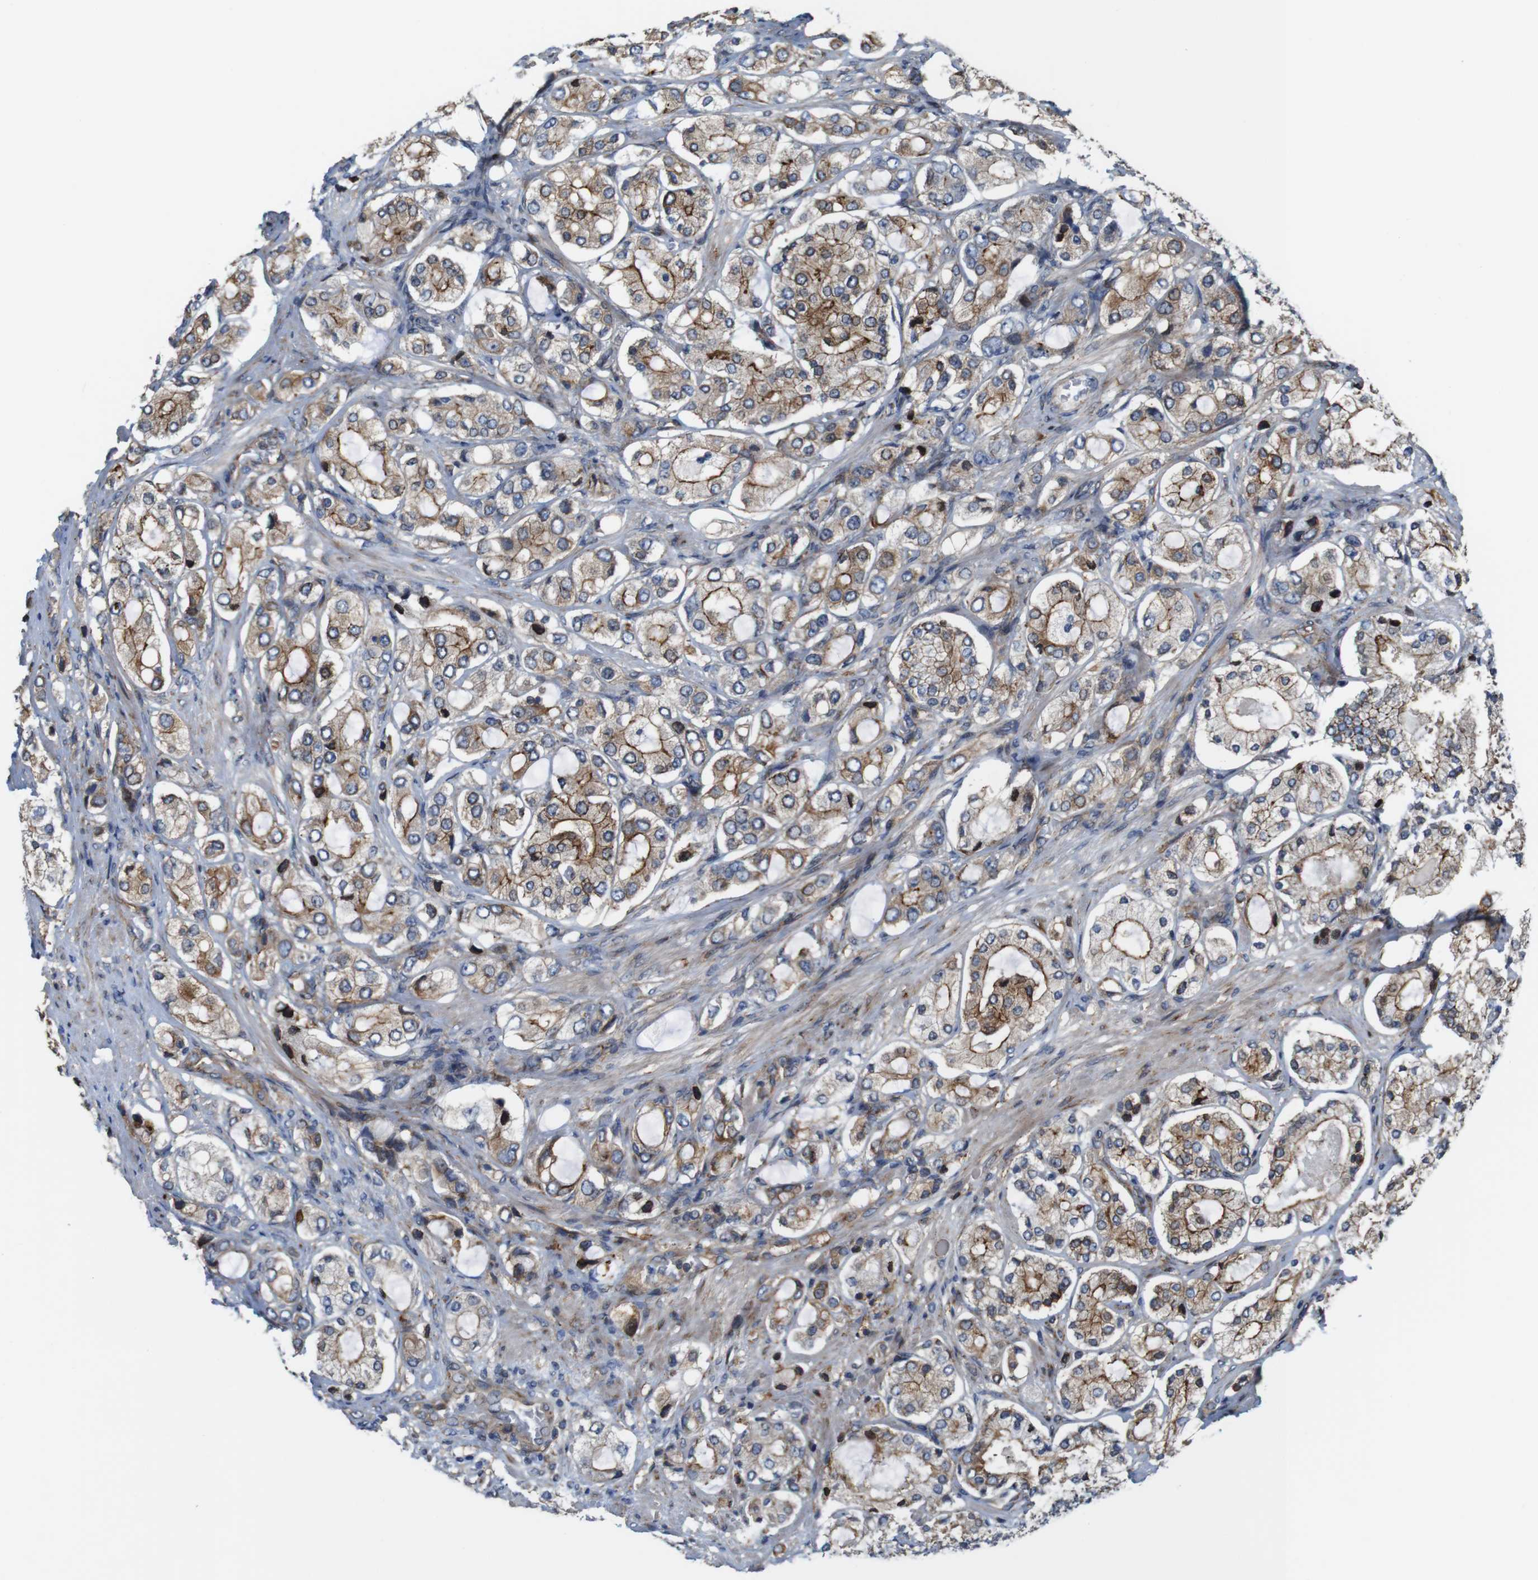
{"staining": {"intensity": "strong", "quantity": ">75%", "location": "cytoplasmic/membranous"}, "tissue": "prostate cancer", "cell_type": "Tumor cells", "image_type": "cancer", "snomed": [{"axis": "morphology", "description": "Adenocarcinoma, High grade"}, {"axis": "topography", "description": "Prostate"}], "caption": "There is high levels of strong cytoplasmic/membranous positivity in tumor cells of prostate cancer (adenocarcinoma (high-grade)), as demonstrated by immunohistochemical staining (brown color).", "gene": "PCOLCE2", "patient": {"sex": "male", "age": 65}}